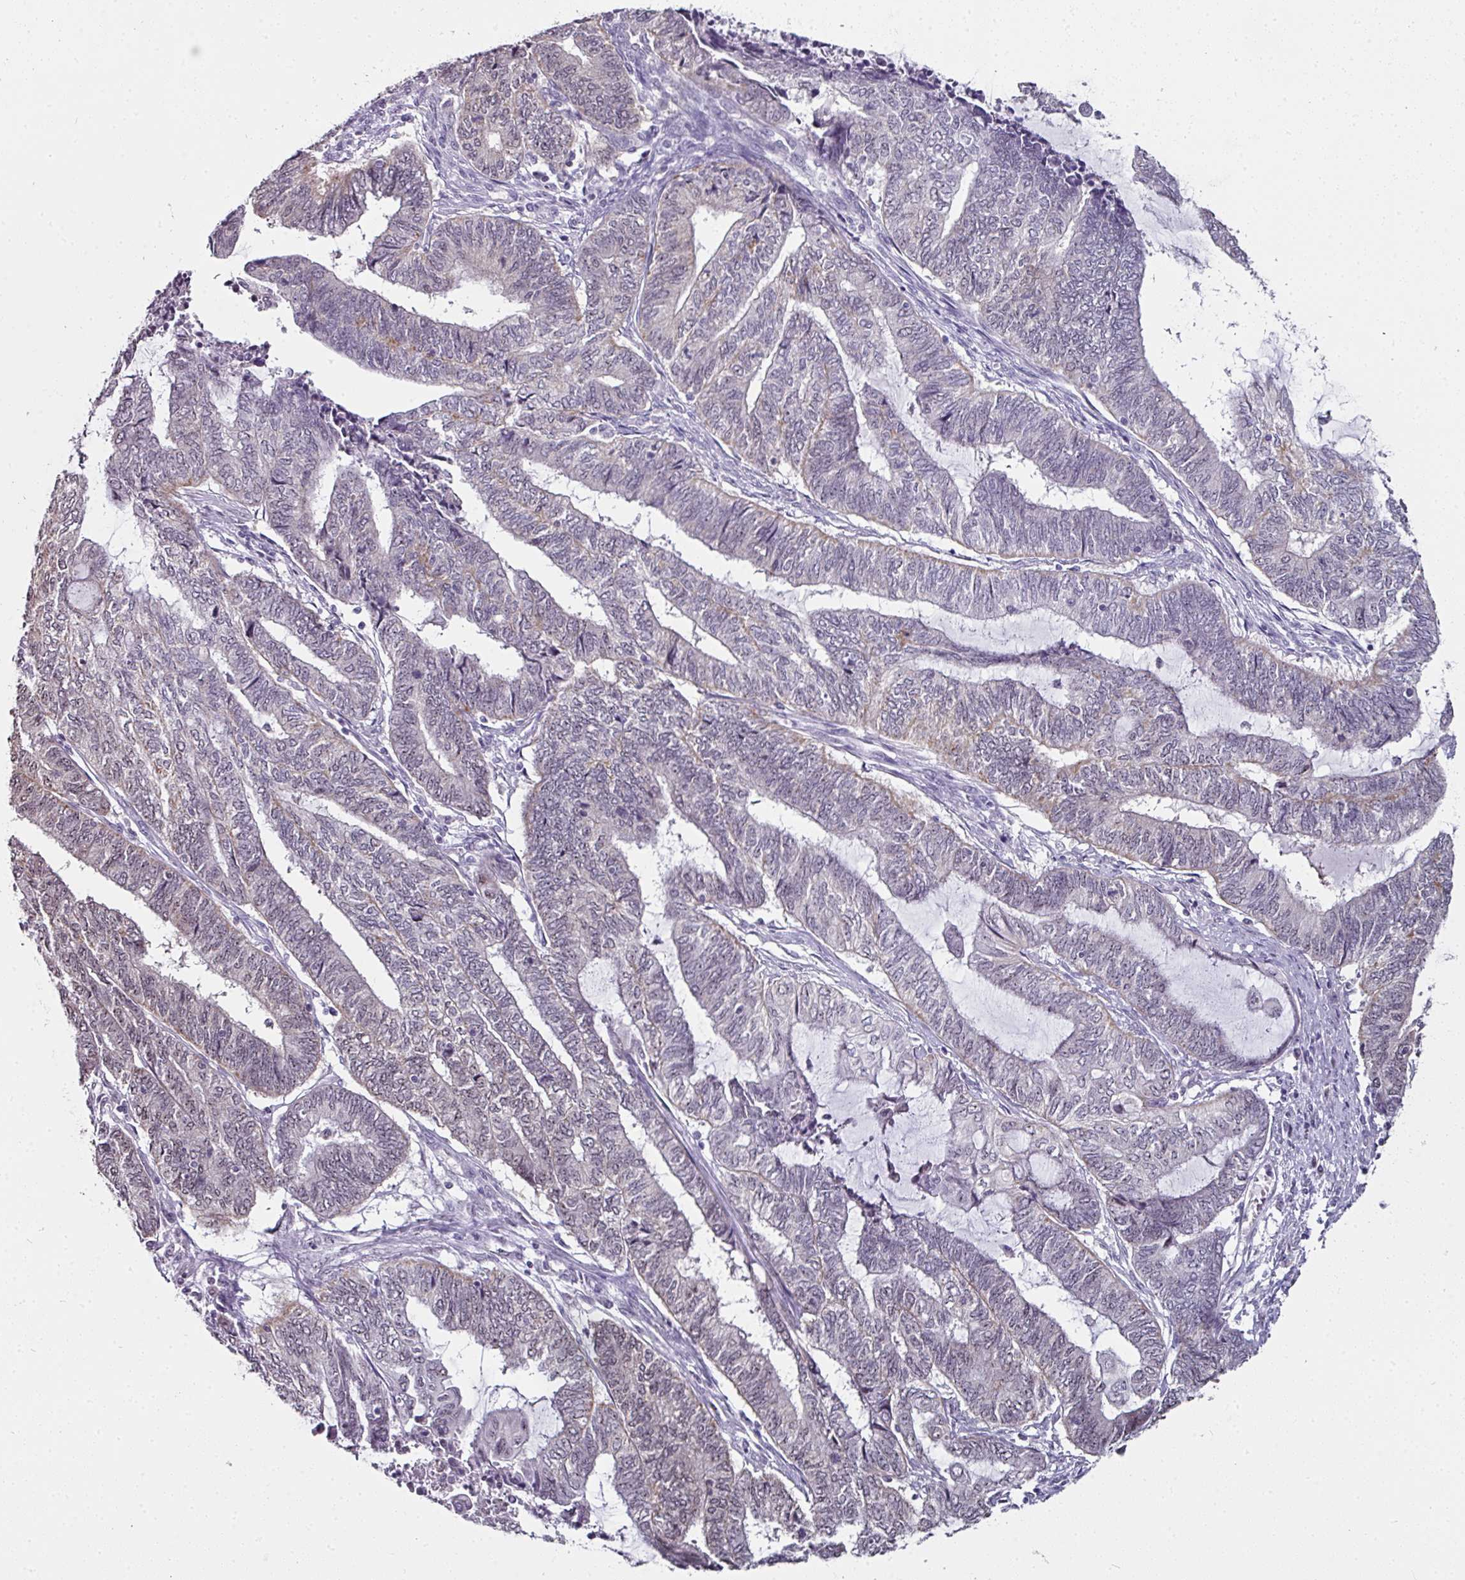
{"staining": {"intensity": "moderate", "quantity": "<25%", "location": "cytoplasmic/membranous"}, "tissue": "endometrial cancer", "cell_type": "Tumor cells", "image_type": "cancer", "snomed": [{"axis": "morphology", "description": "Adenocarcinoma, NOS"}, {"axis": "topography", "description": "Uterus"}, {"axis": "topography", "description": "Endometrium"}], "caption": "This is an image of IHC staining of endometrial adenocarcinoma, which shows moderate staining in the cytoplasmic/membranous of tumor cells.", "gene": "NACC2", "patient": {"sex": "female", "age": 70}}